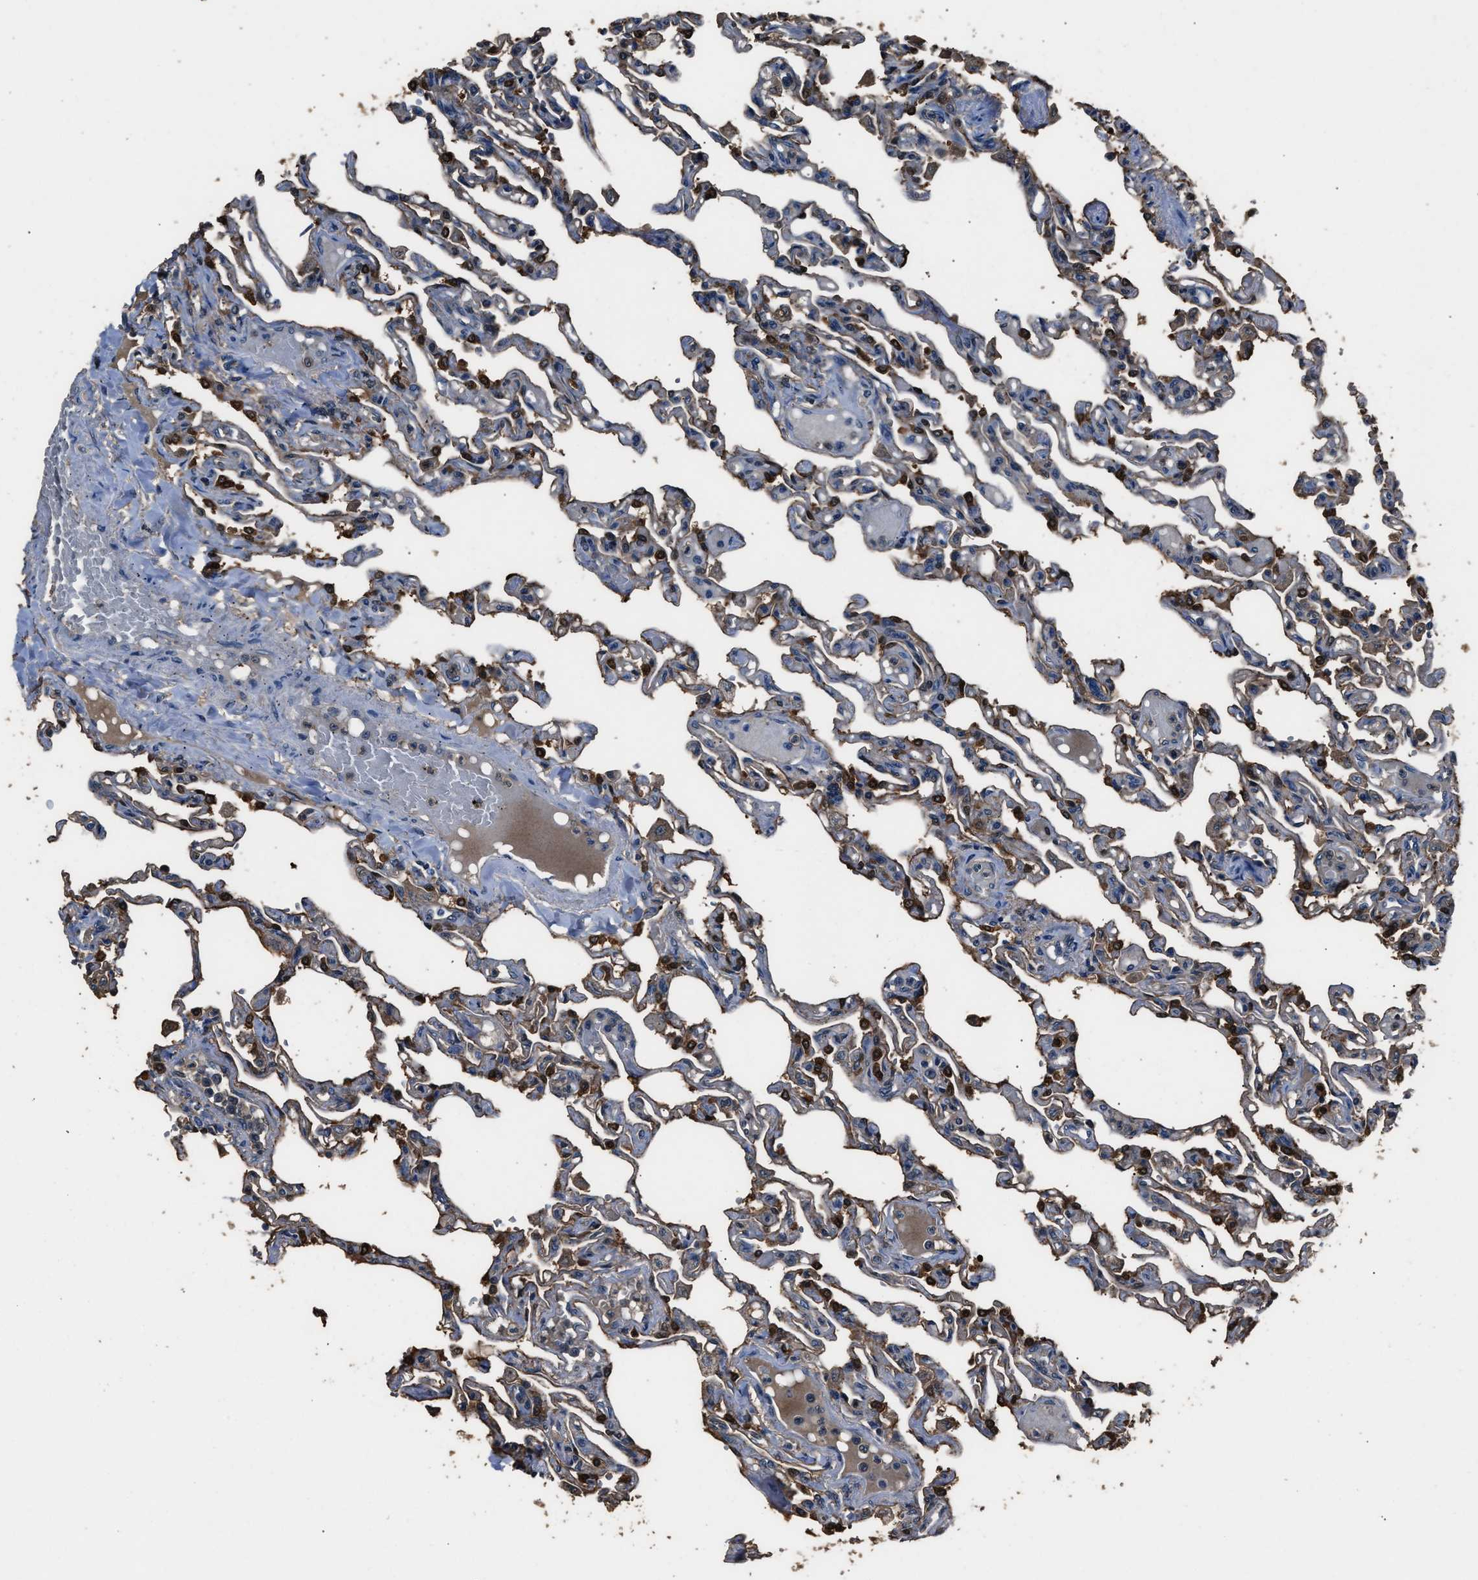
{"staining": {"intensity": "strong", "quantity": "25%-75%", "location": "cytoplasmic/membranous"}, "tissue": "lung", "cell_type": "Alveolar cells", "image_type": "normal", "snomed": [{"axis": "morphology", "description": "Normal tissue, NOS"}, {"axis": "topography", "description": "Lung"}], "caption": "Immunohistochemistry (IHC) photomicrograph of benign lung: lung stained using immunohistochemistry (IHC) reveals high levels of strong protein expression localized specifically in the cytoplasmic/membranous of alveolar cells, appearing as a cytoplasmic/membranous brown color.", "gene": "GSTP1", "patient": {"sex": "male", "age": 21}}